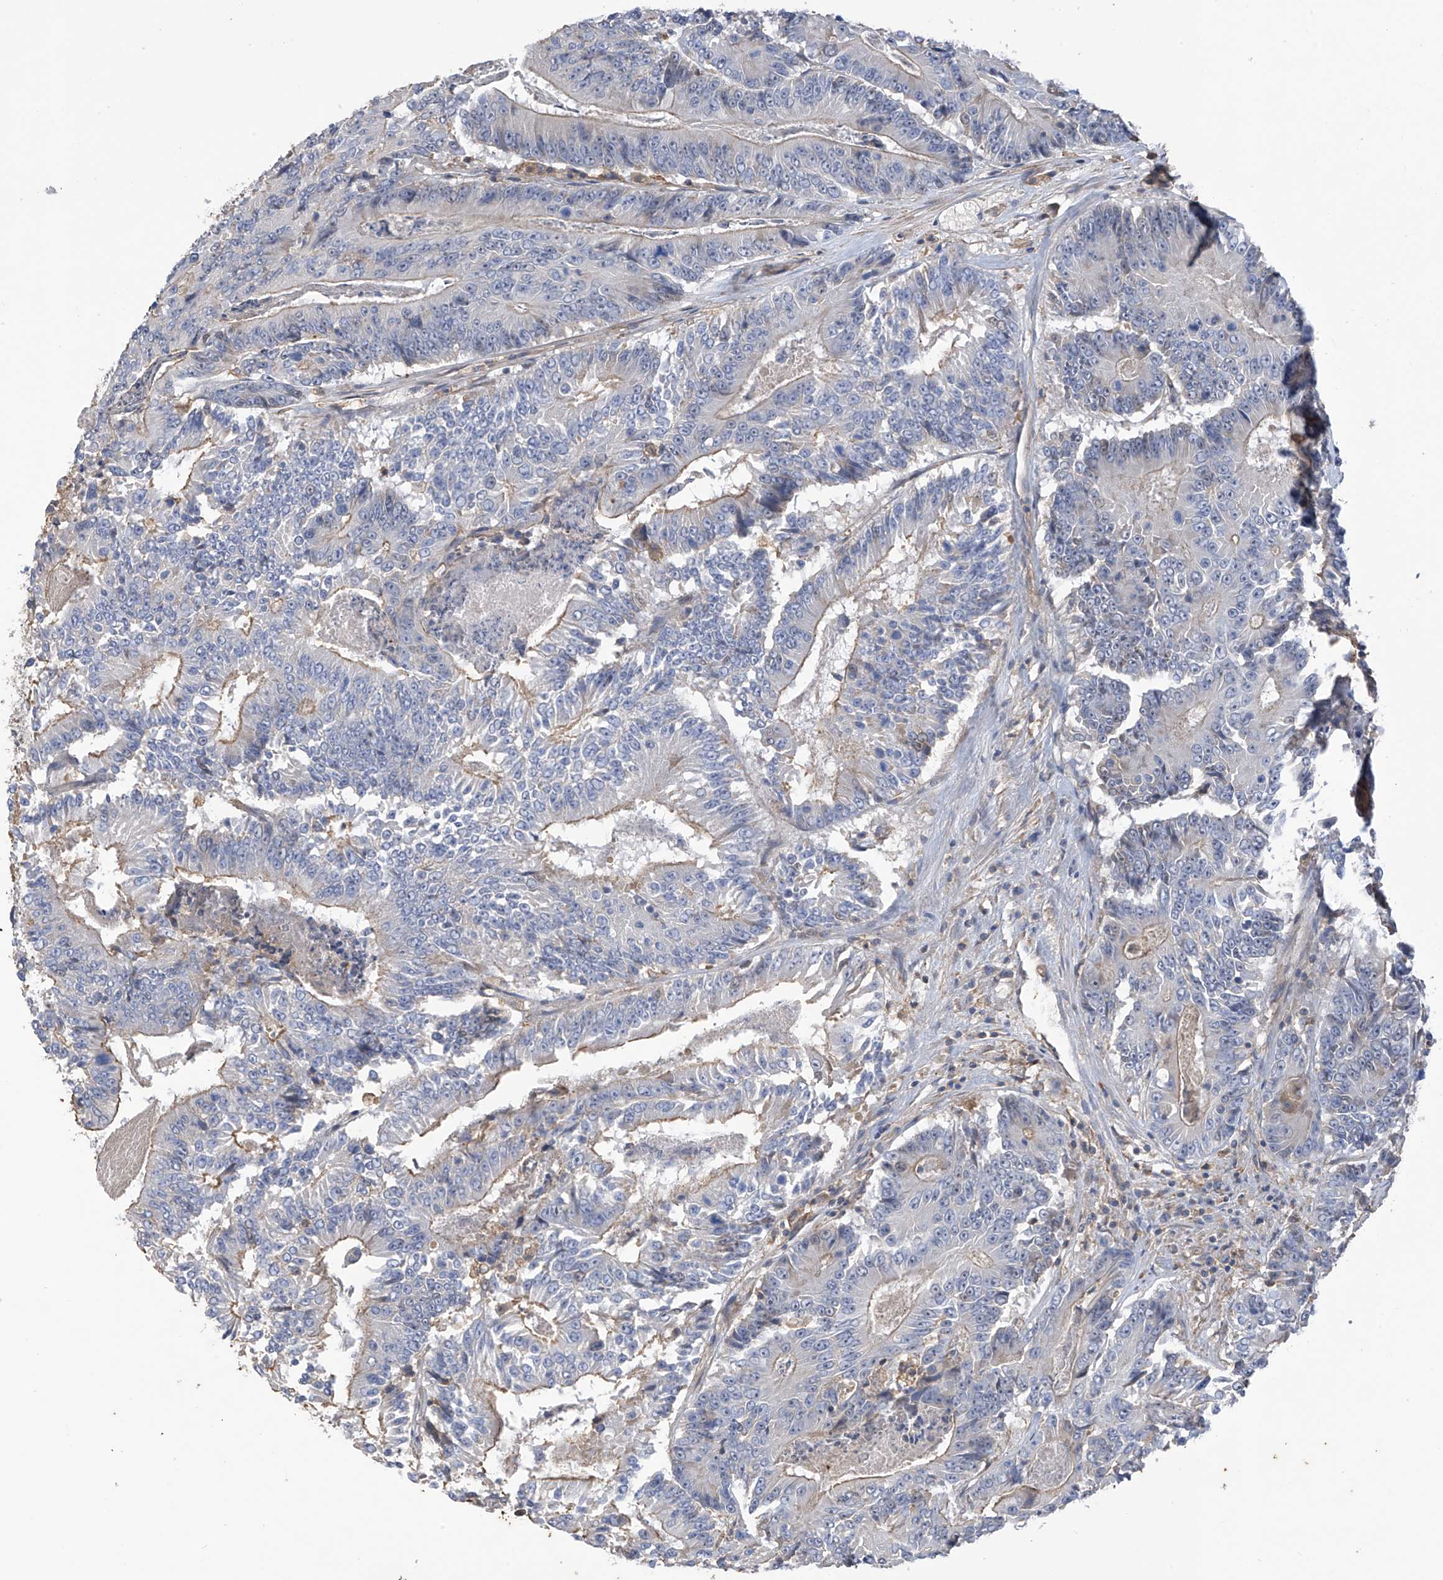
{"staining": {"intensity": "weak", "quantity": "<25%", "location": "cytoplasmic/membranous"}, "tissue": "colorectal cancer", "cell_type": "Tumor cells", "image_type": "cancer", "snomed": [{"axis": "morphology", "description": "Adenocarcinoma, NOS"}, {"axis": "topography", "description": "Colon"}], "caption": "Tumor cells are negative for brown protein staining in adenocarcinoma (colorectal).", "gene": "SLFN14", "patient": {"sex": "male", "age": 83}}